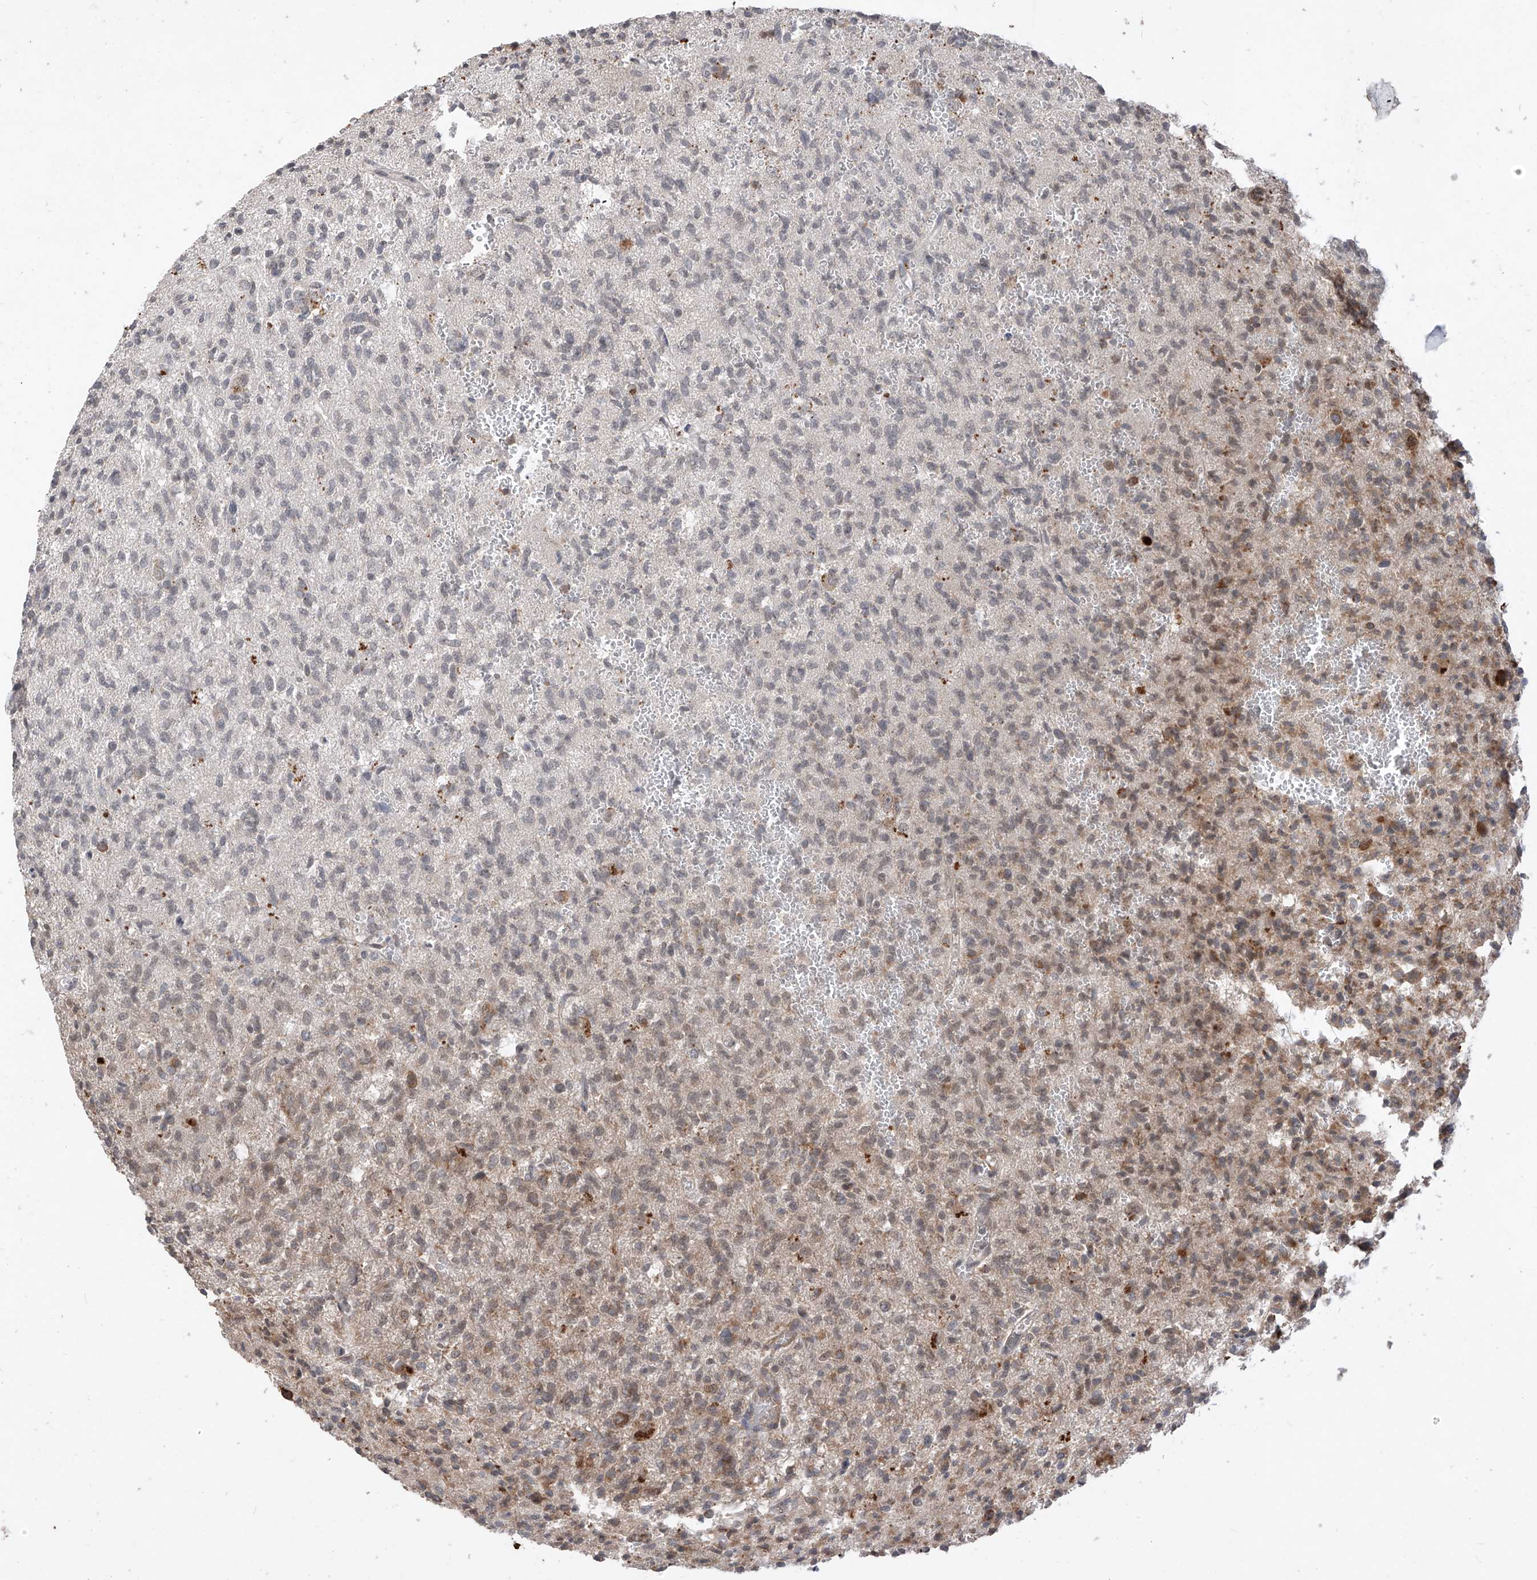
{"staining": {"intensity": "moderate", "quantity": "25%-75%", "location": "cytoplasmic/membranous"}, "tissue": "glioma", "cell_type": "Tumor cells", "image_type": "cancer", "snomed": [{"axis": "morphology", "description": "Glioma, malignant, High grade"}, {"axis": "topography", "description": "Brain"}], "caption": "Human glioma stained with a brown dye demonstrates moderate cytoplasmic/membranous positive staining in approximately 25%-75% of tumor cells.", "gene": "RPL34", "patient": {"sex": "female", "age": 57}}